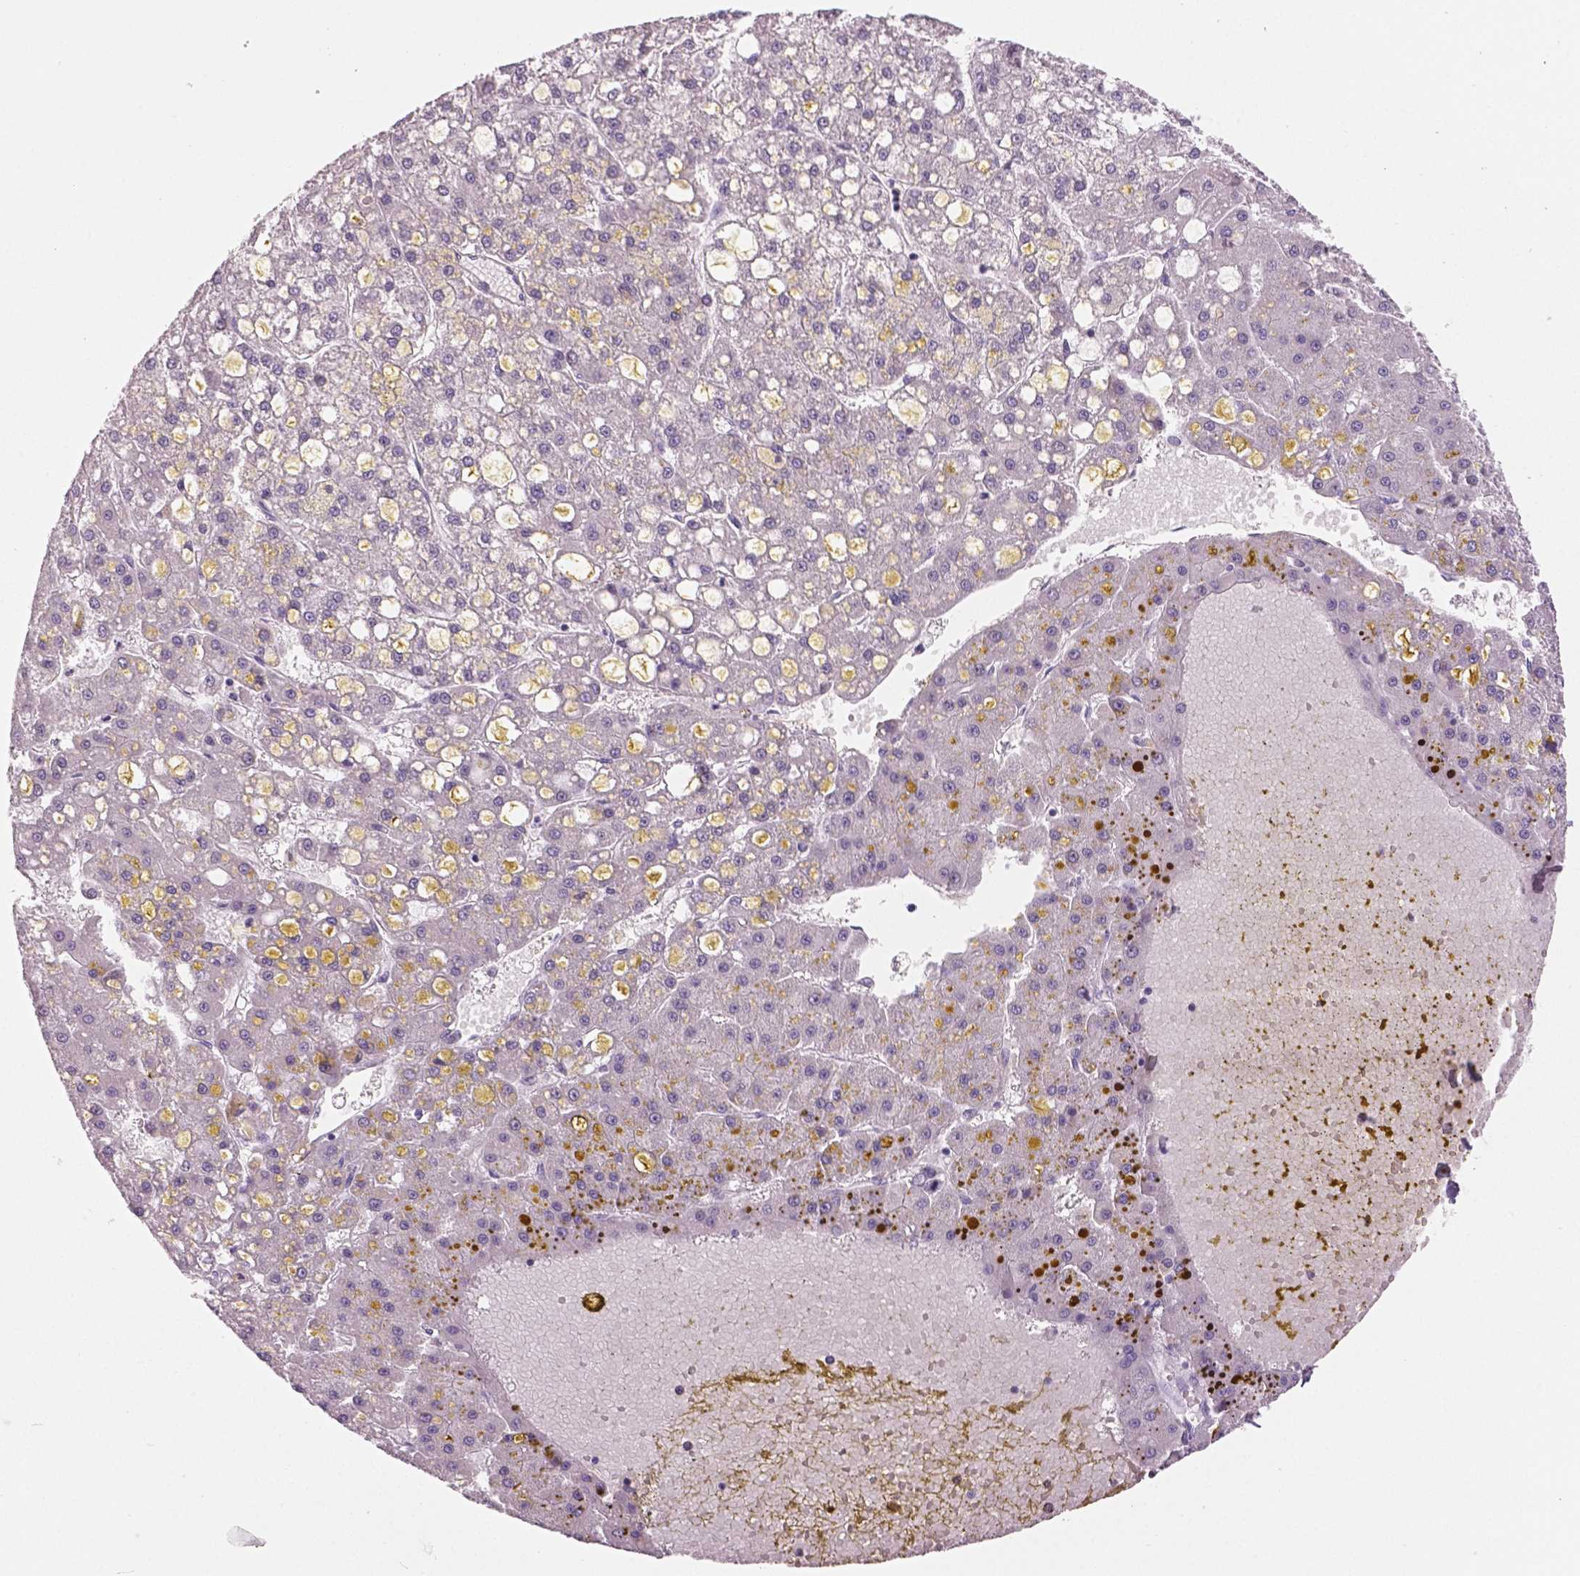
{"staining": {"intensity": "negative", "quantity": "none", "location": "none"}, "tissue": "liver cancer", "cell_type": "Tumor cells", "image_type": "cancer", "snomed": [{"axis": "morphology", "description": "Carcinoma, Hepatocellular, NOS"}, {"axis": "topography", "description": "Liver"}], "caption": "Tumor cells show no significant expression in liver cancer (hepatocellular carcinoma).", "gene": "TSPAN7", "patient": {"sex": "male", "age": 67}}